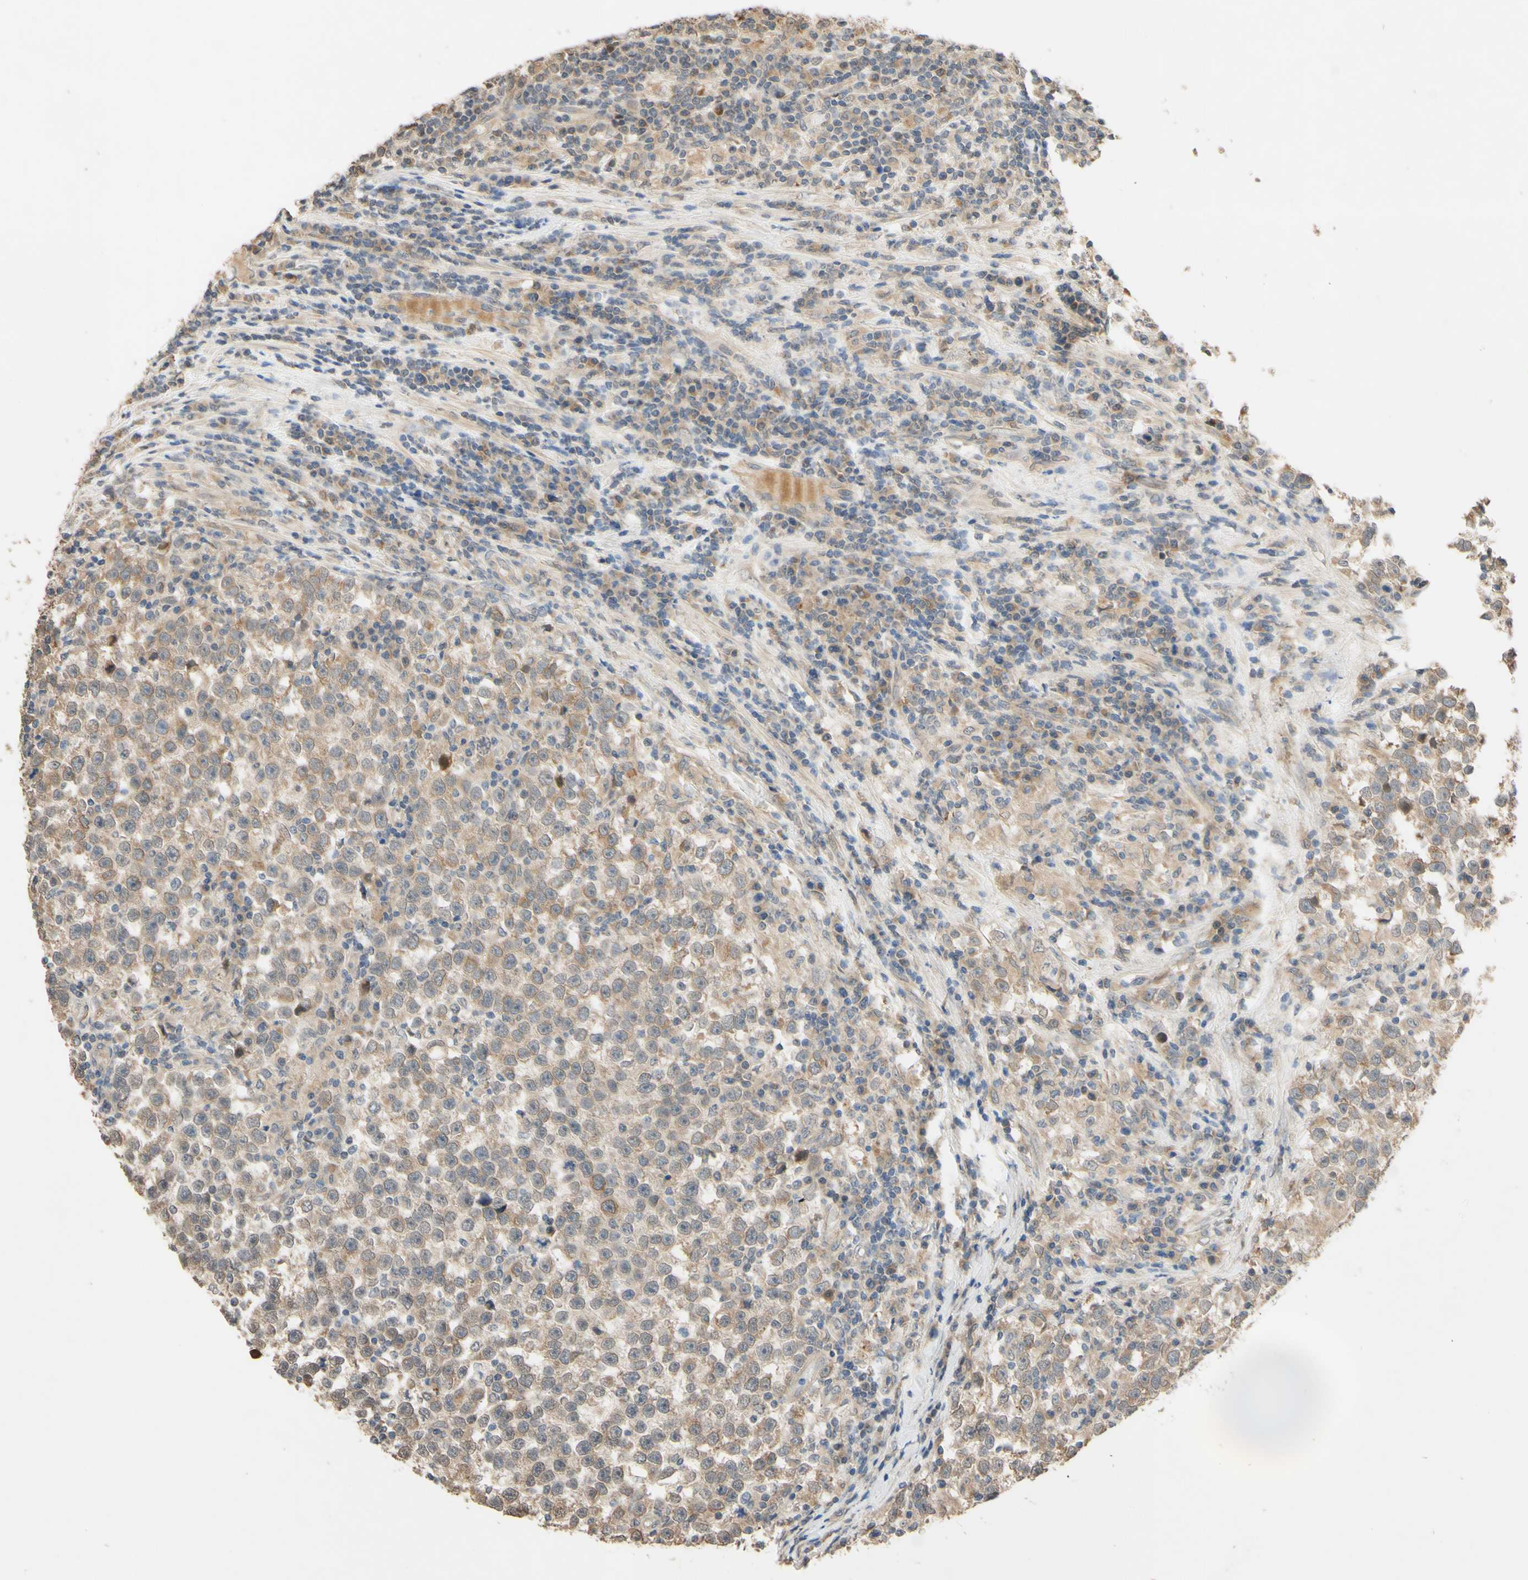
{"staining": {"intensity": "weak", "quantity": ">75%", "location": "cytoplasmic/membranous"}, "tissue": "testis cancer", "cell_type": "Tumor cells", "image_type": "cancer", "snomed": [{"axis": "morphology", "description": "Seminoma, NOS"}, {"axis": "topography", "description": "Testis"}], "caption": "Immunohistochemistry (DAB (3,3'-diaminobenzidine)) staining of testis cancer shows weak cytoplasmic/membranous protein expression in about >75% of tumor cells.", "gene": "SMIM19", "patient": {"sex": "male", "age": 43}}